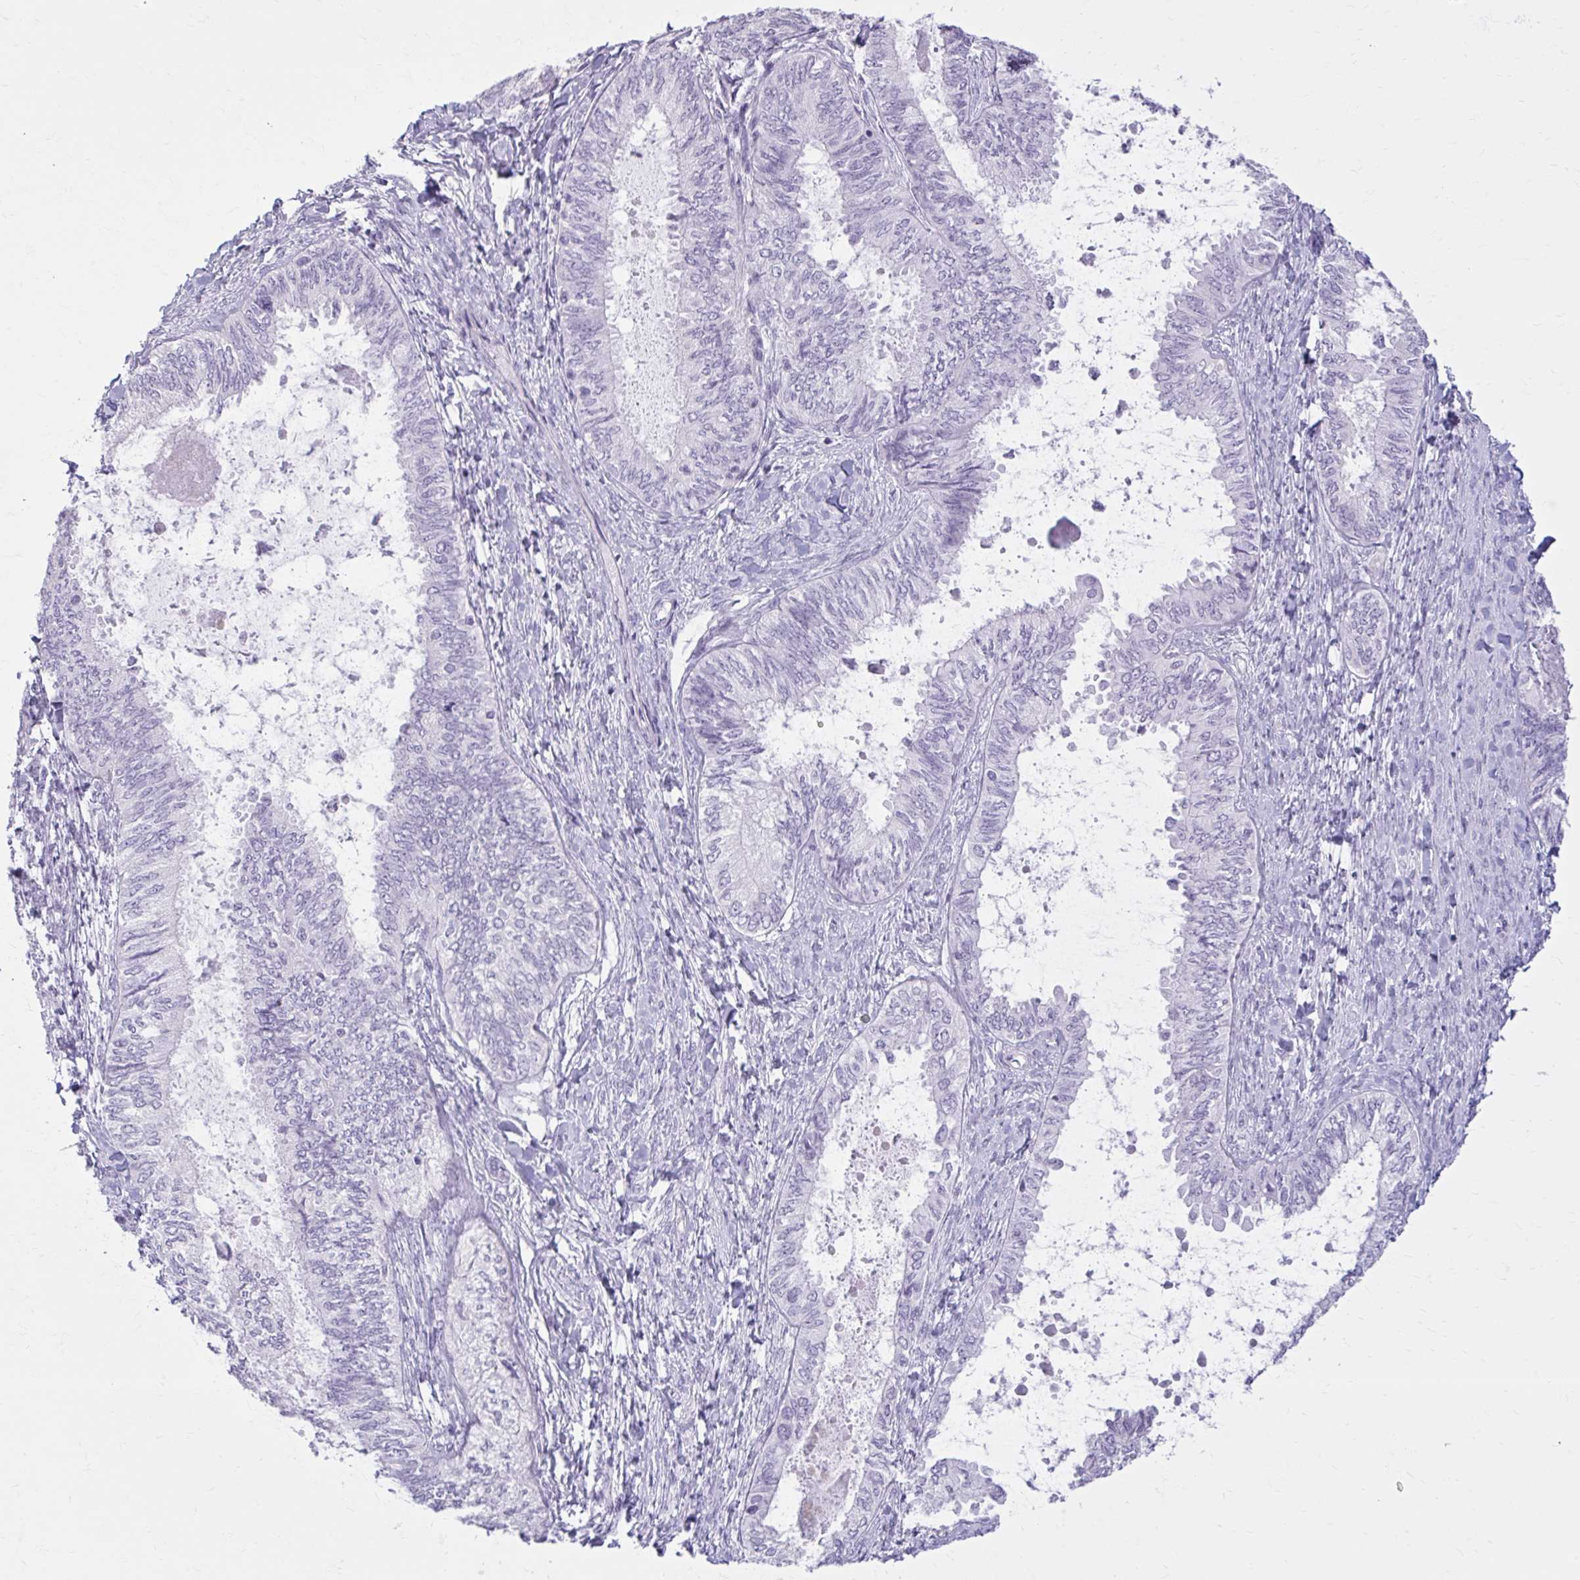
{"staining": {"intensity": "negative", "quantity": "none", "location": "none"}, "tissue": "ovarian cancer", "cell_type": "Tumor cells", "image_type": "cancer", "snomed": [{"axis": "morphology", "description": "Carcinoma, endometroid"}, {"axis": "topography", "description": "Ovary"}], "caption": "Tumor cells are negative for protein expression in human ovarian cancer (endometroid carcinoma).", "gene": "OR4B1", "patient": {"sex": "female", "age": 70}}